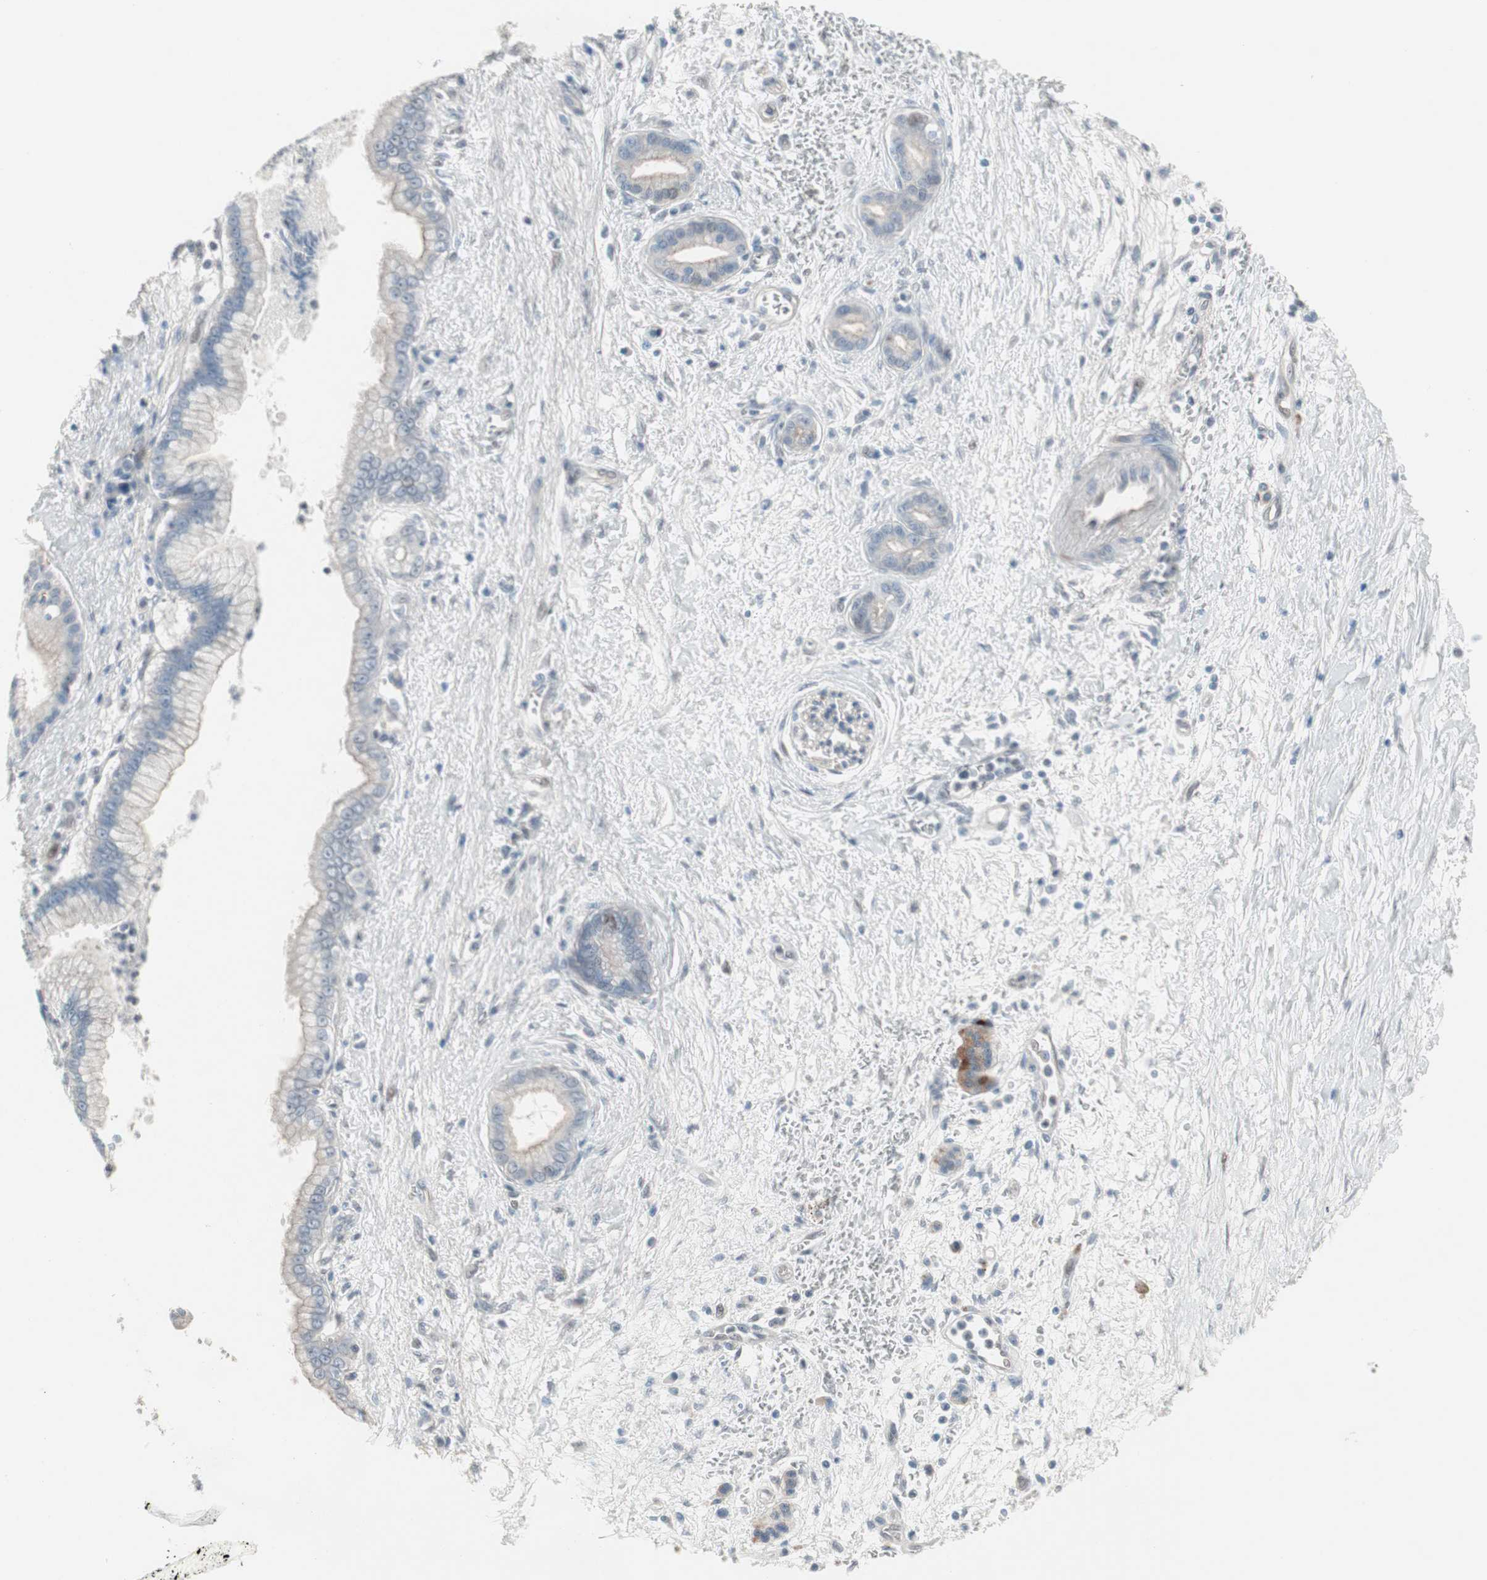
{"staining": {"intensity": "strong", "quantity": "<25%", "location": "cytoplasmic/membranous"}, "tissue": "pancreatic cancer", "cell_type": "Tumor cells", "image_type": "cancer", "snomed": [{"axis": "morphology", "description": "Adenocarcinoma, NOS"}, {"axis": "topography", "description": "Pancreas"}], "caption": "Approximately <25% of tumor cells in human pancreatic cancer reveal strong cytoplasmic/membranous protein expression as visualized by brown immunohistochemical staining.", "gene": "CAND2", "patient": {"sex": "male", "age": 59}}